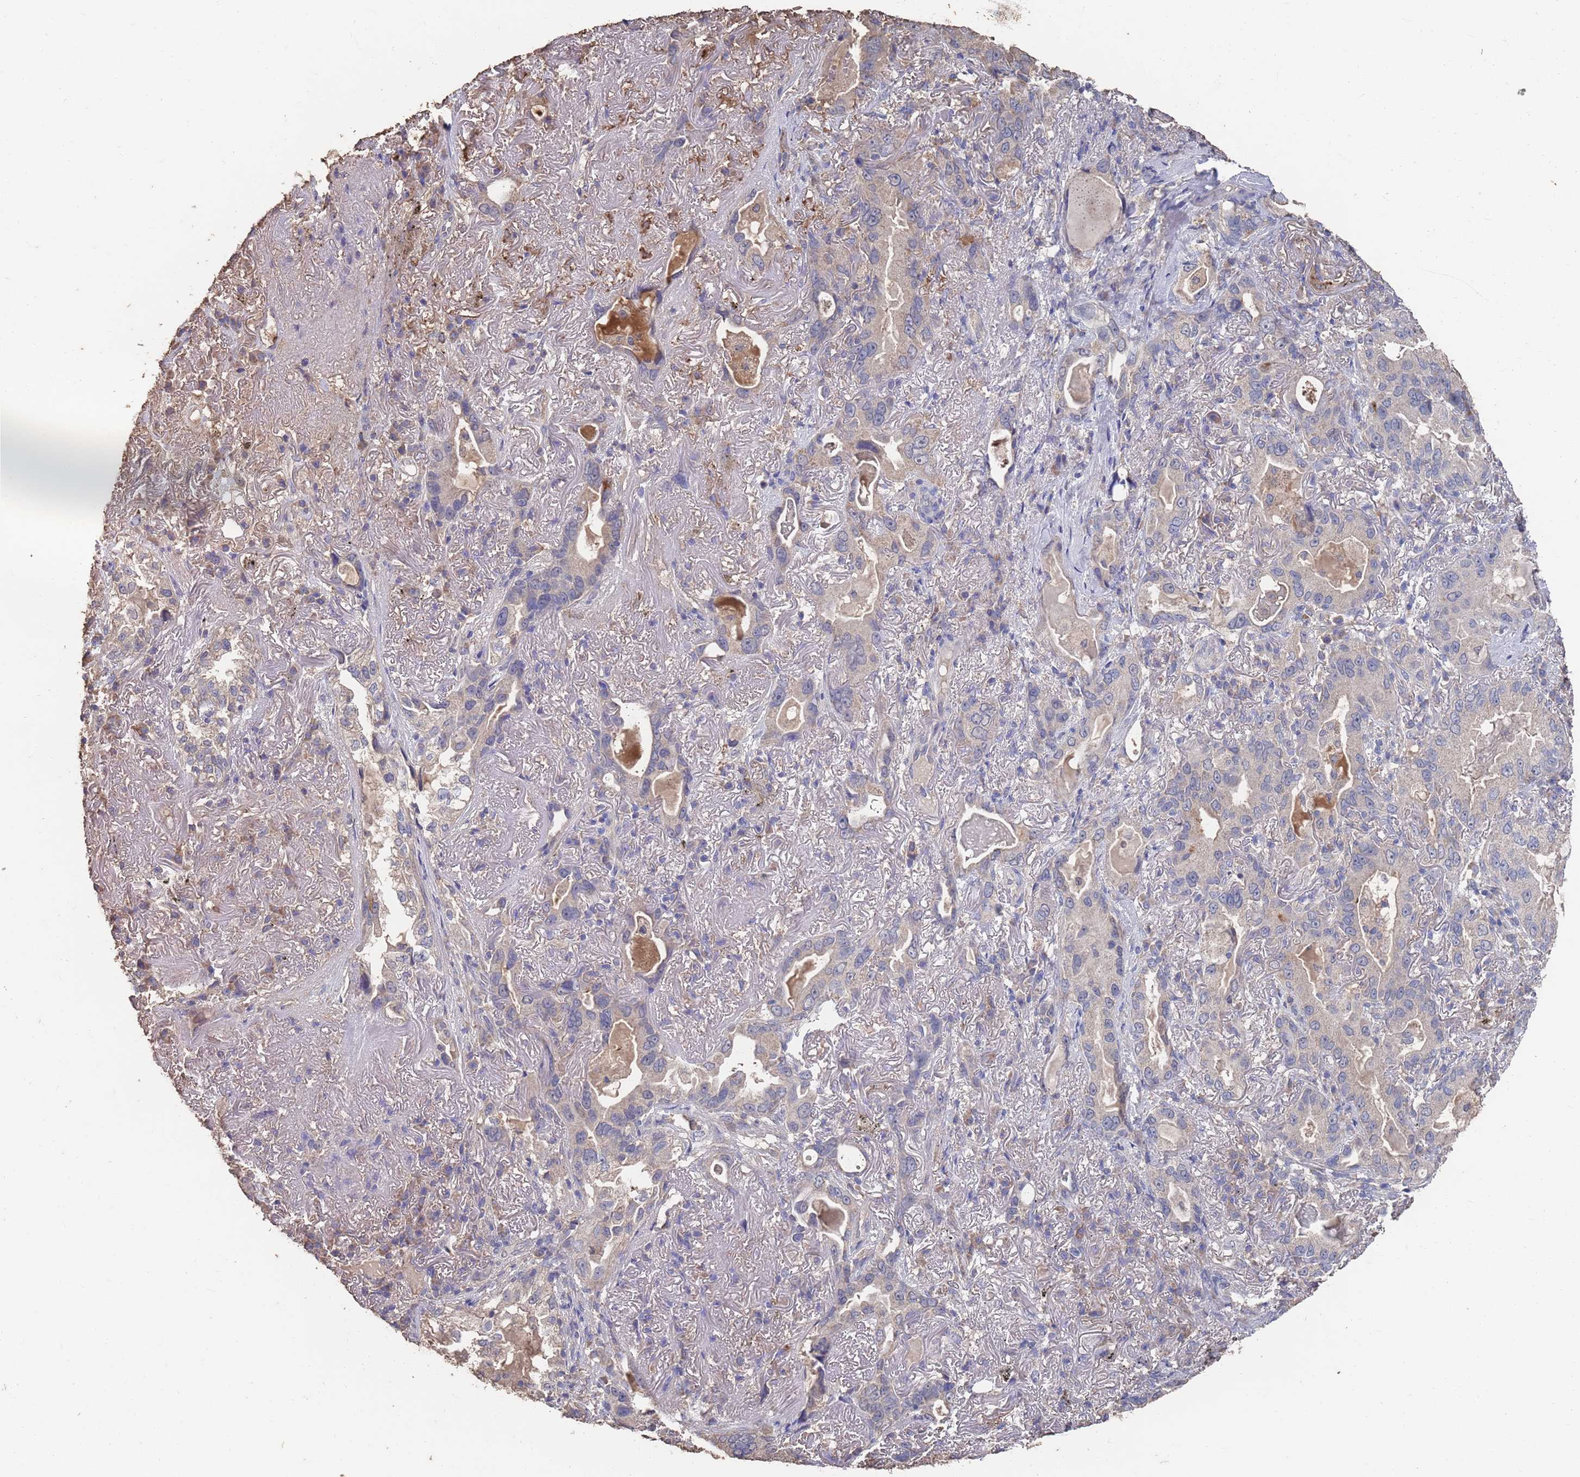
{"staining": {"intensity": "negative", "quantity": "none", "location": "none"}, "tissue": "lung cancer", "cell_type": "Tumor cells", "image_type": "cancer", "snomed": [{"axis": "morphology", "description": "Adenocarcinoma, NOS"}, {"axis": "topography", "description": "Lung"}], "caption": "This is a micrograph of immunohistochemistry (IHC) staining of lung adenocarcinoma, which shows no staining in tumor cells.", "gene": "BTBD18", "patient": {"sex": "female", "age": 69}}